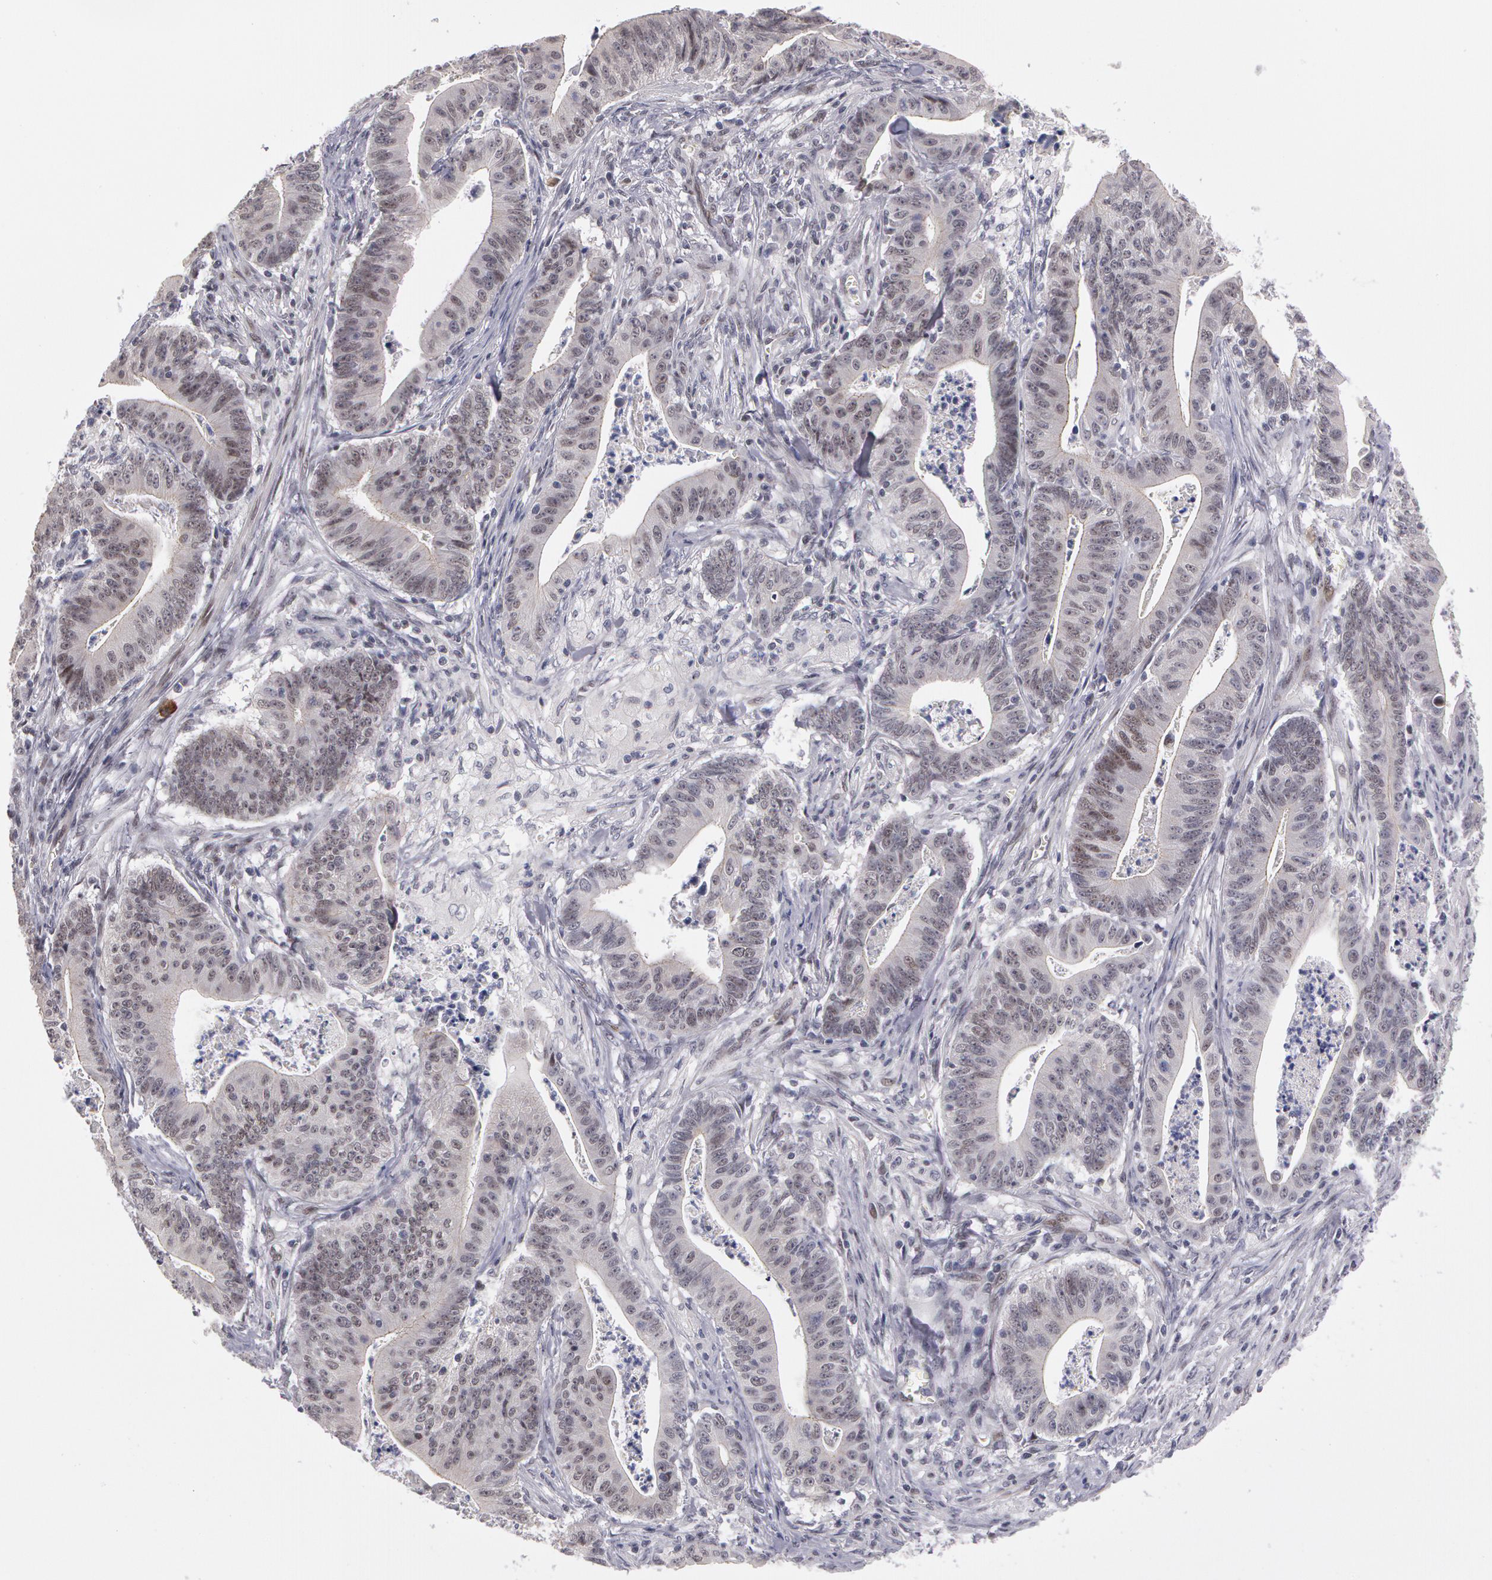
{"staining": {"intensity": "weak", "quantity": "<25%", "location": "nuclear"}, "tissue": "stomach cancer", "cell_type": "Tumor cells", "image_type": "cancer", "snomed": [{"axis": "morphology", "description": "Adenocarcinoma, NOS"}, {"axis": "topography", "description": "Stomach, lower"}], "caption": "Immunohistochemical staining of human stomach cancer exhibits no significant positivity in tumor cells.", "gene": "PRICKLE1", "patient": {"sex": "female", "age": 86}}